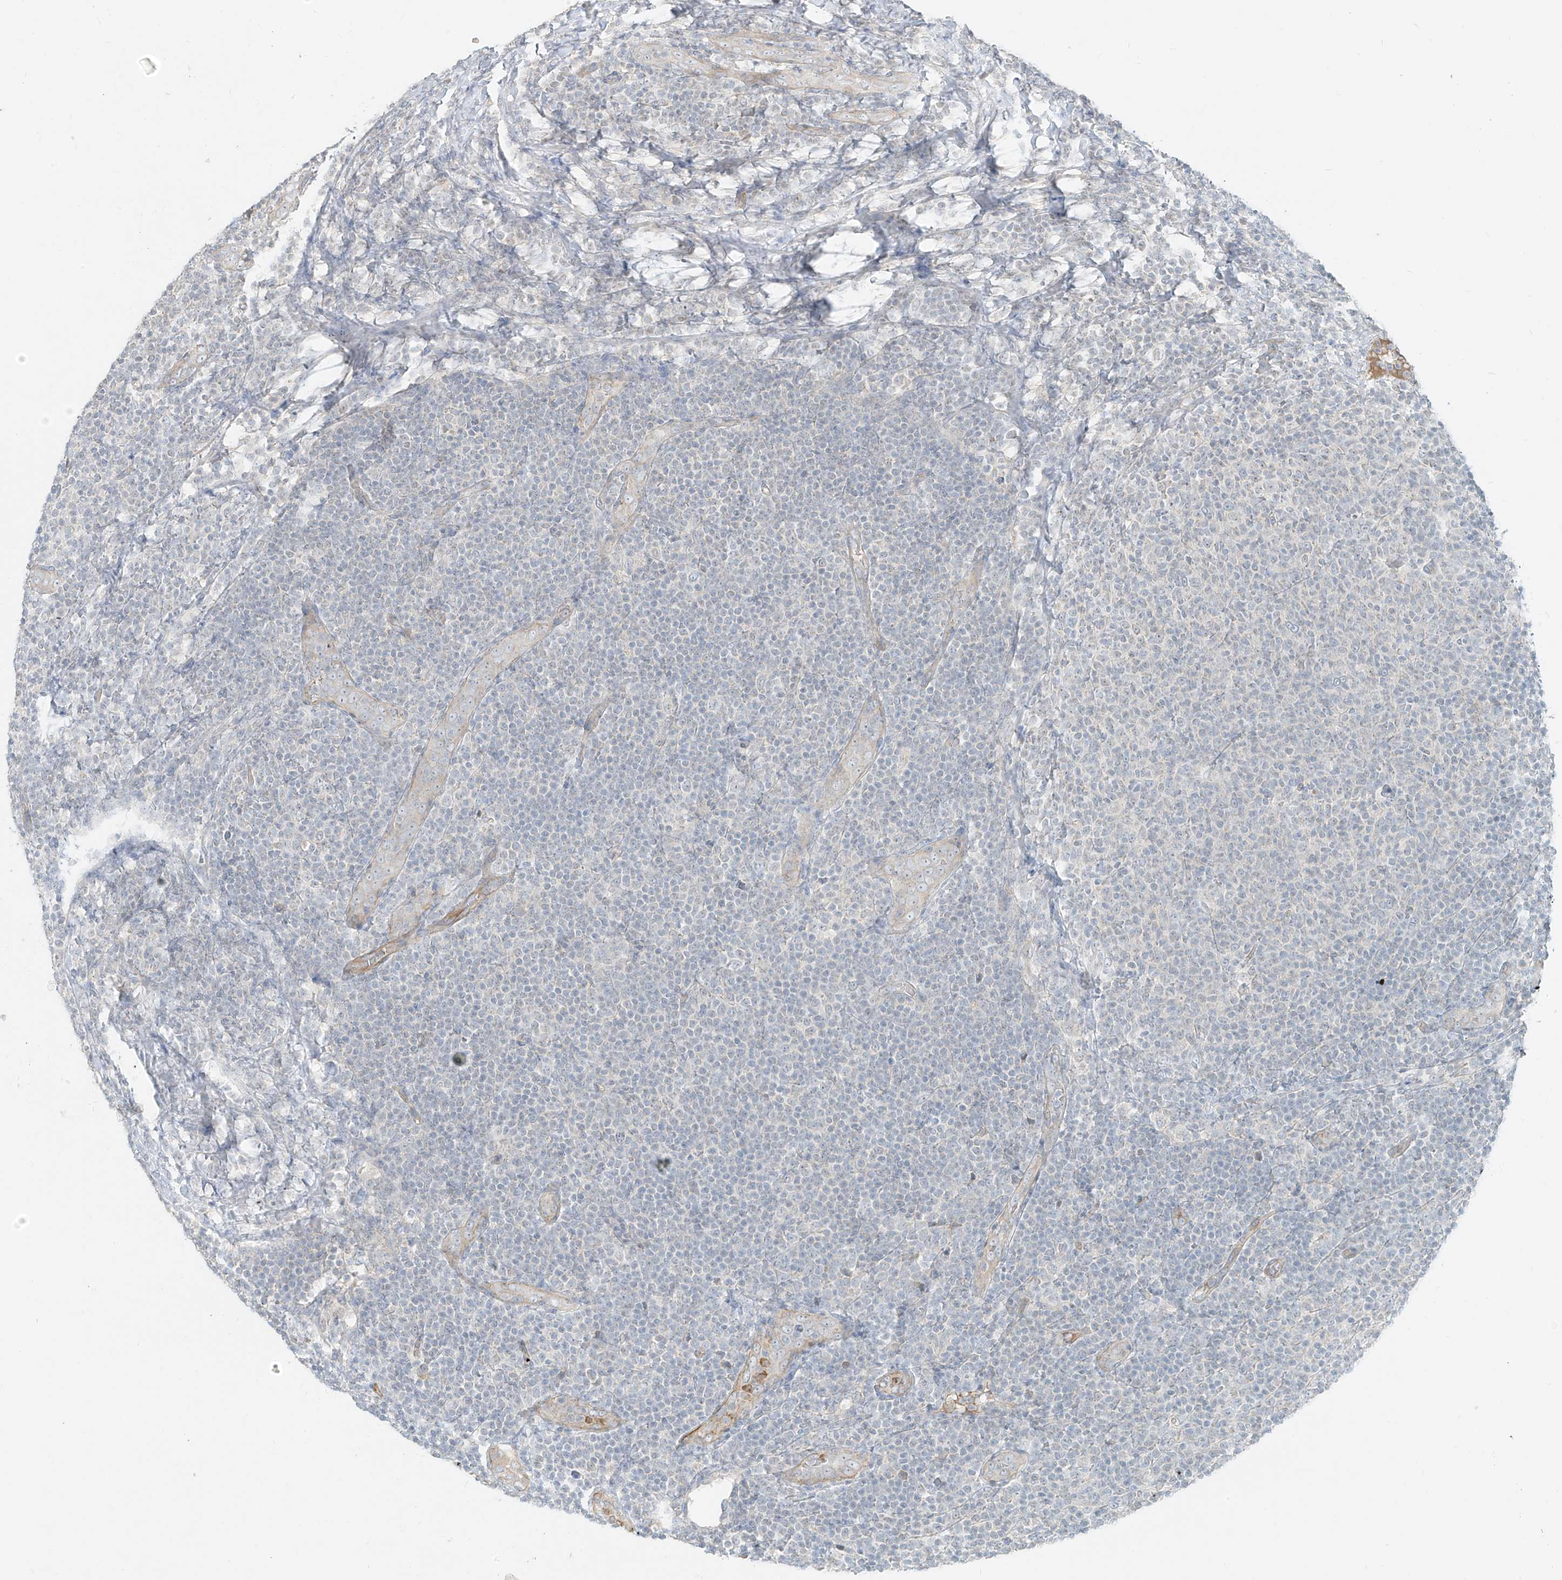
{"staining": {"intensity": "negative", "quantity": "none", "location": "none"}, "tissue": "lymphoma", "cell_type": "Tumor cells", "image_type": "cancer", "snomed": [{"axis": "morphology", "description": "Malignant lymphoma, non-Hodgkin's type, Low grade"}, {"axis": "topography", "description": "Lymph node"}], "caption": "Tumor cells are negative for brown protein staining in lymphoma.", "gene": "C2orf42", "patient": {"sex": "male", "age": 66}}